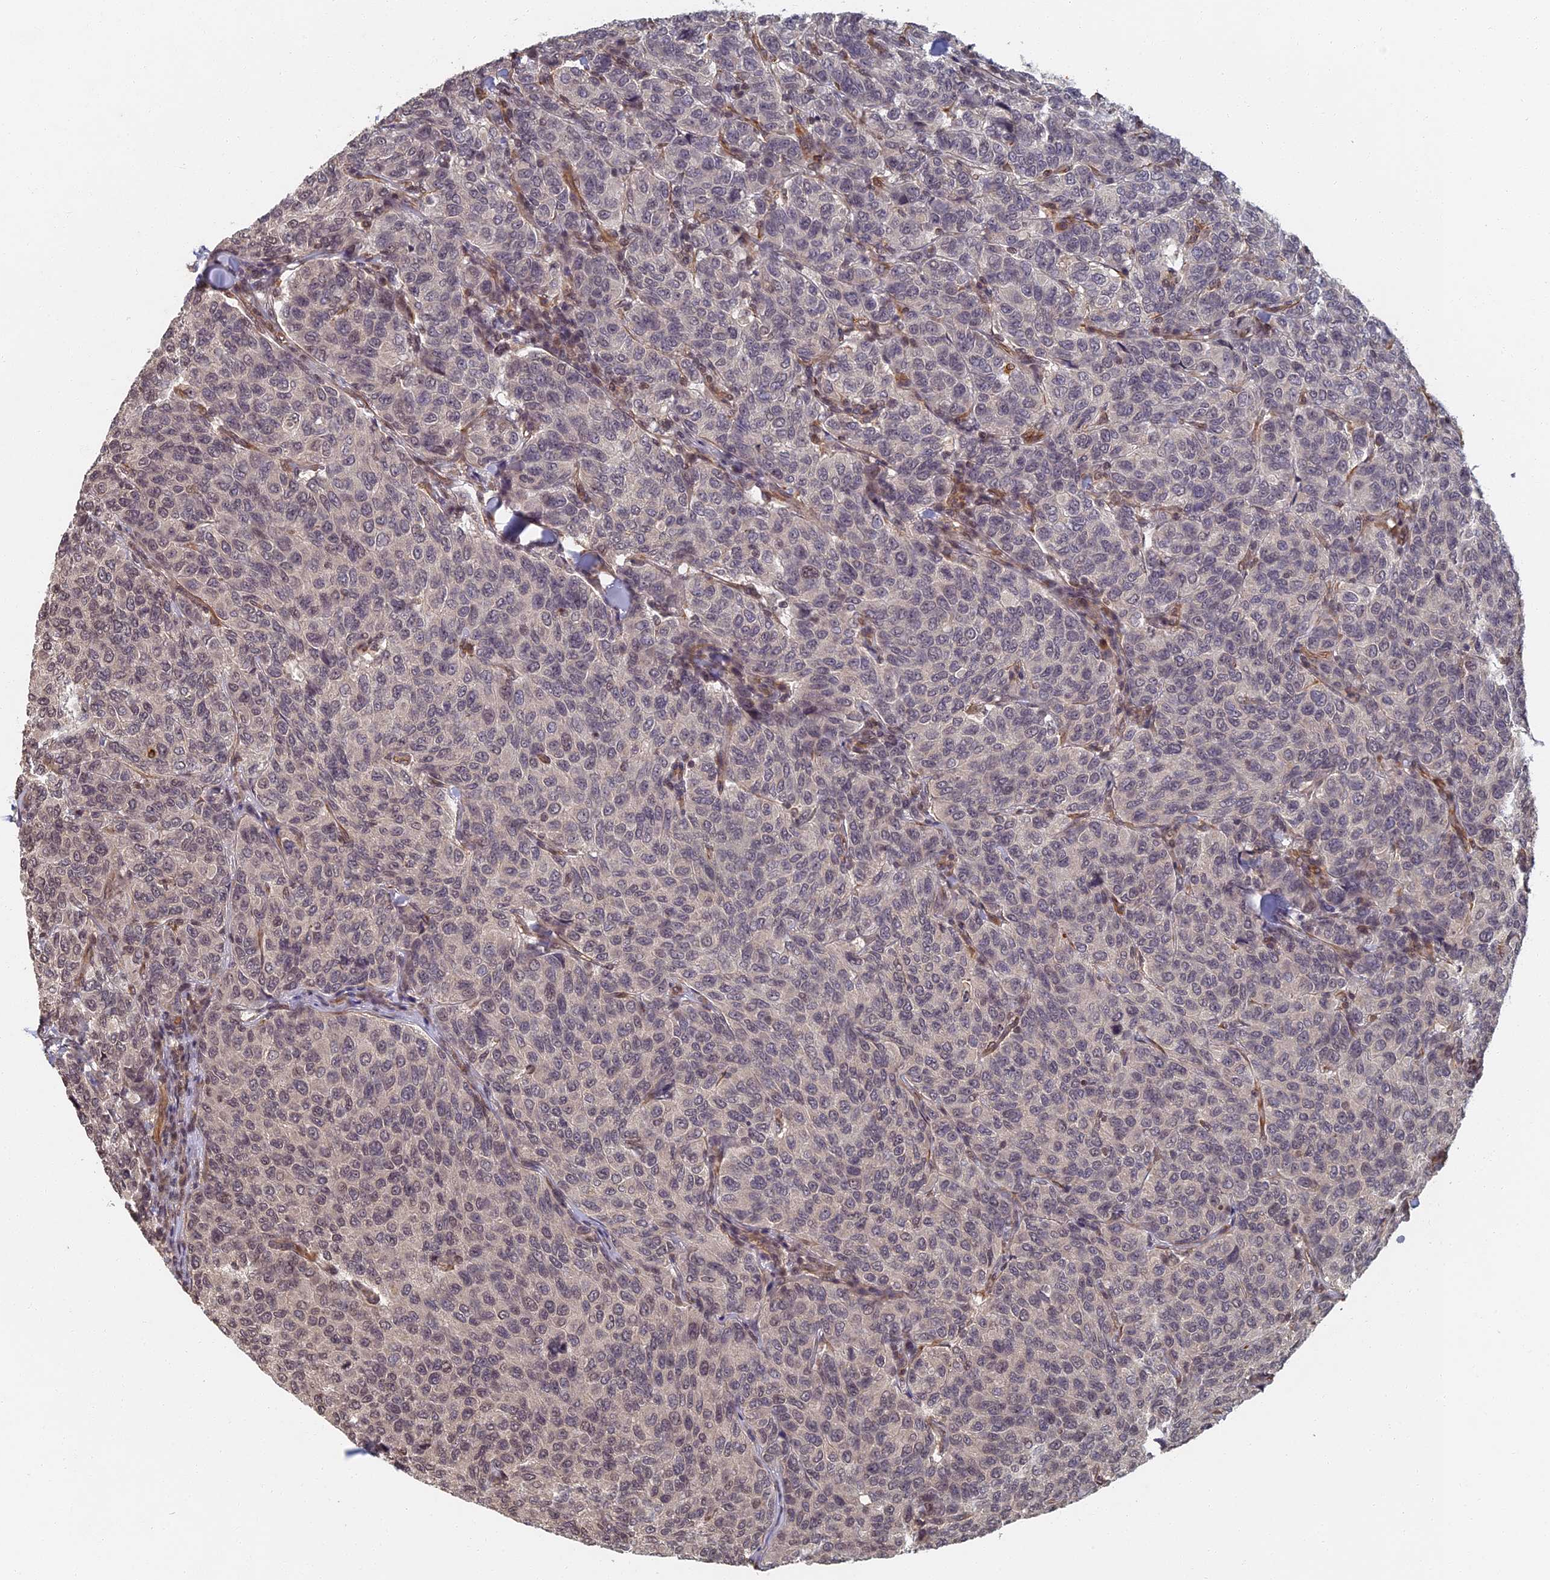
{"staining": {"intensity": "weak", "quantity": "<25%", "location": "nuclear"}, "tissue": "breast cancer", "cell_type": "Tumor cells", "image_type": "cancer", "snomed": [{"axis": "morphology", "description": "Duct carcinoma"}, {"axis": "topography", "description": "Breast"}], "caption": "This is an immunohistochemistry (IHC) histopathology image of invasive ductal carcinoma (breast). There is no expression in tumor cells.", "gene": "ABCB10", "patient": {"sex": "female", "age": 55}}